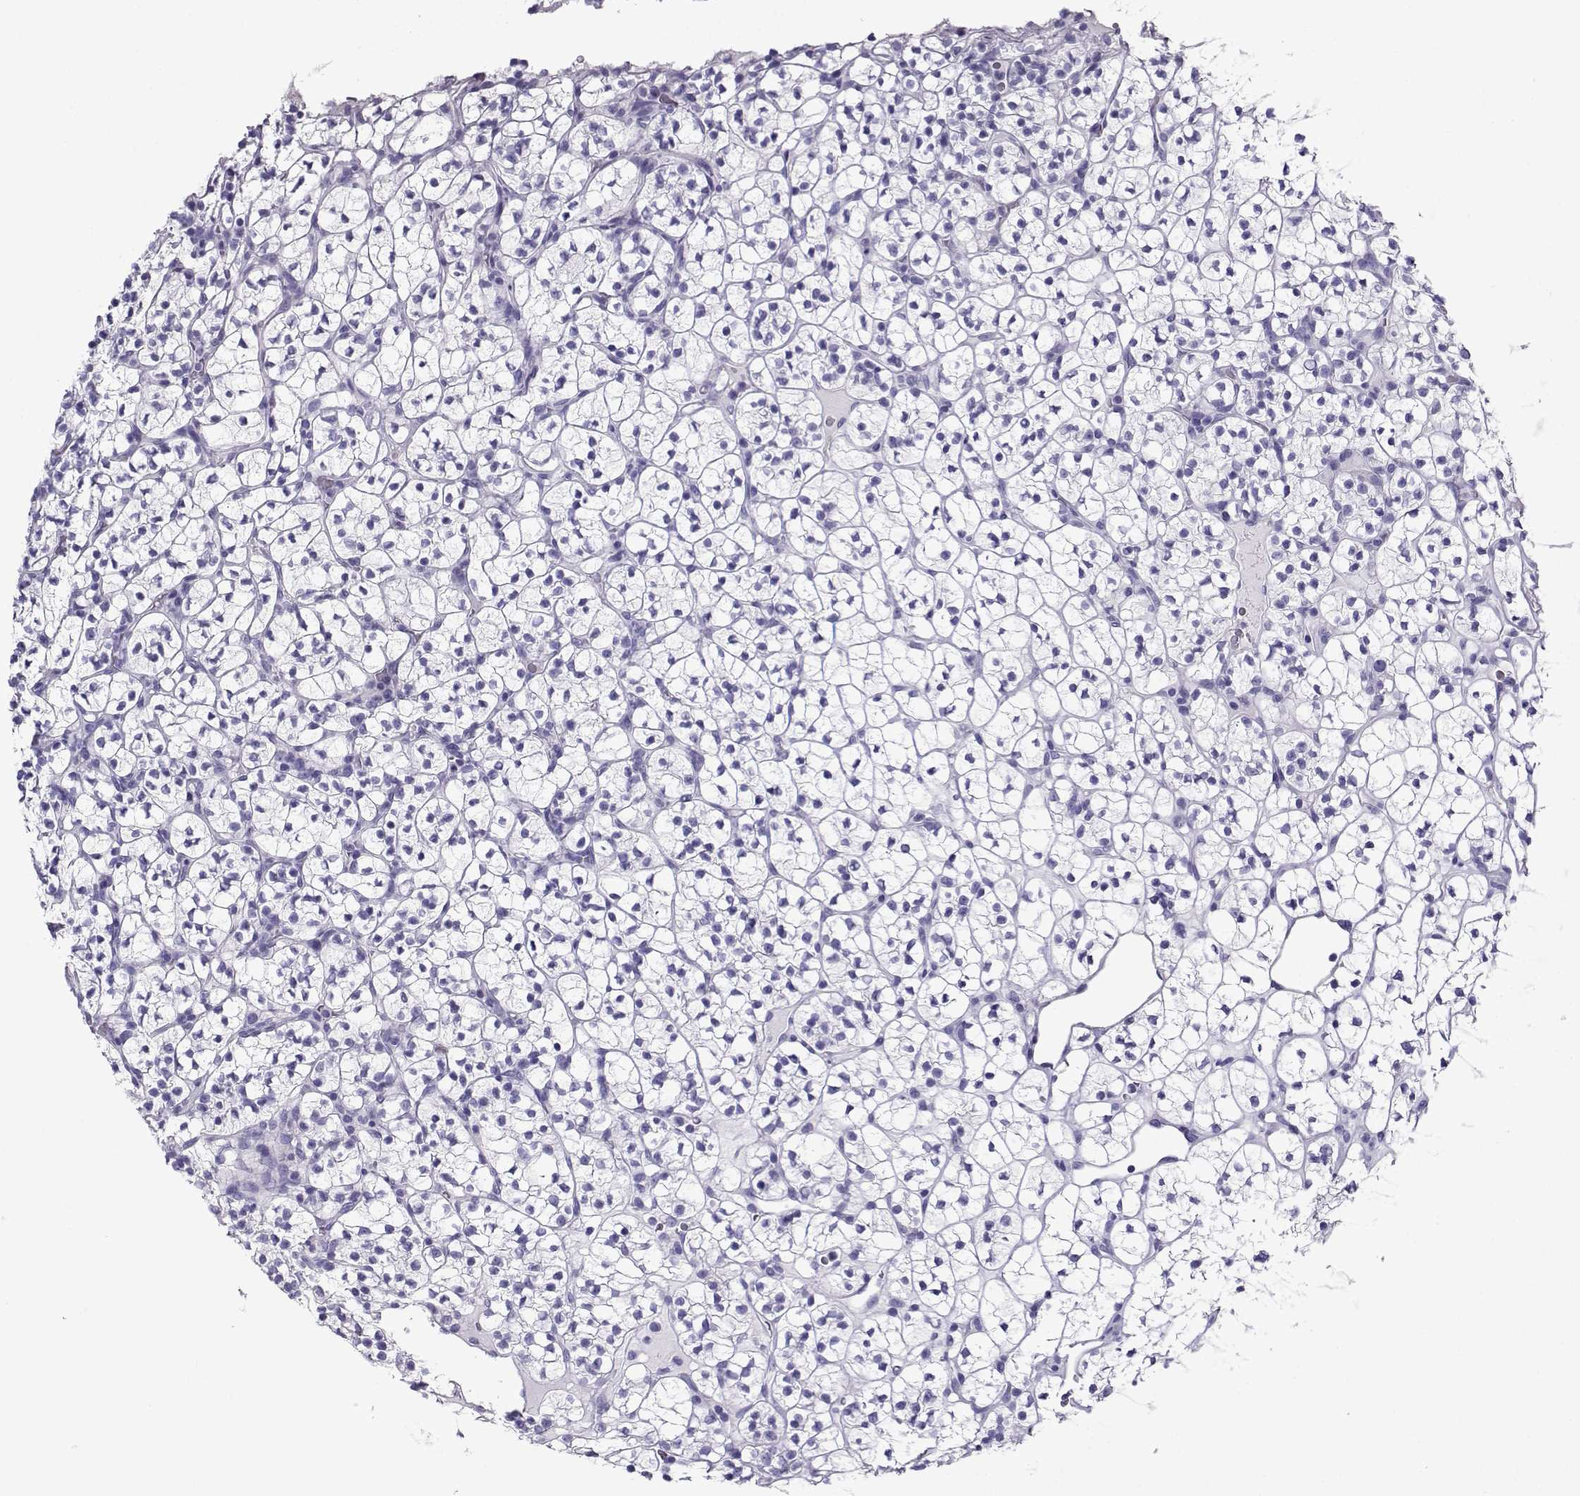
{"staining": {"intensity": "negative", "quantity": "none", "location": "none"}, "tissue": "renal cancer", "cell_type": "Tumor cells", "image_type": "cancer", "snomed": [{"axis": "morphology", "description": "Adenocarcinoma, NOS"}, {"axis": "topography", "description": "Kidney"}], "caption": "Image shows no protein expression in tumor cells of renal cancer (adenocarcinoma) tissue.", "gene": "CD109", "patient": {"sex": "female", "age": 89}}